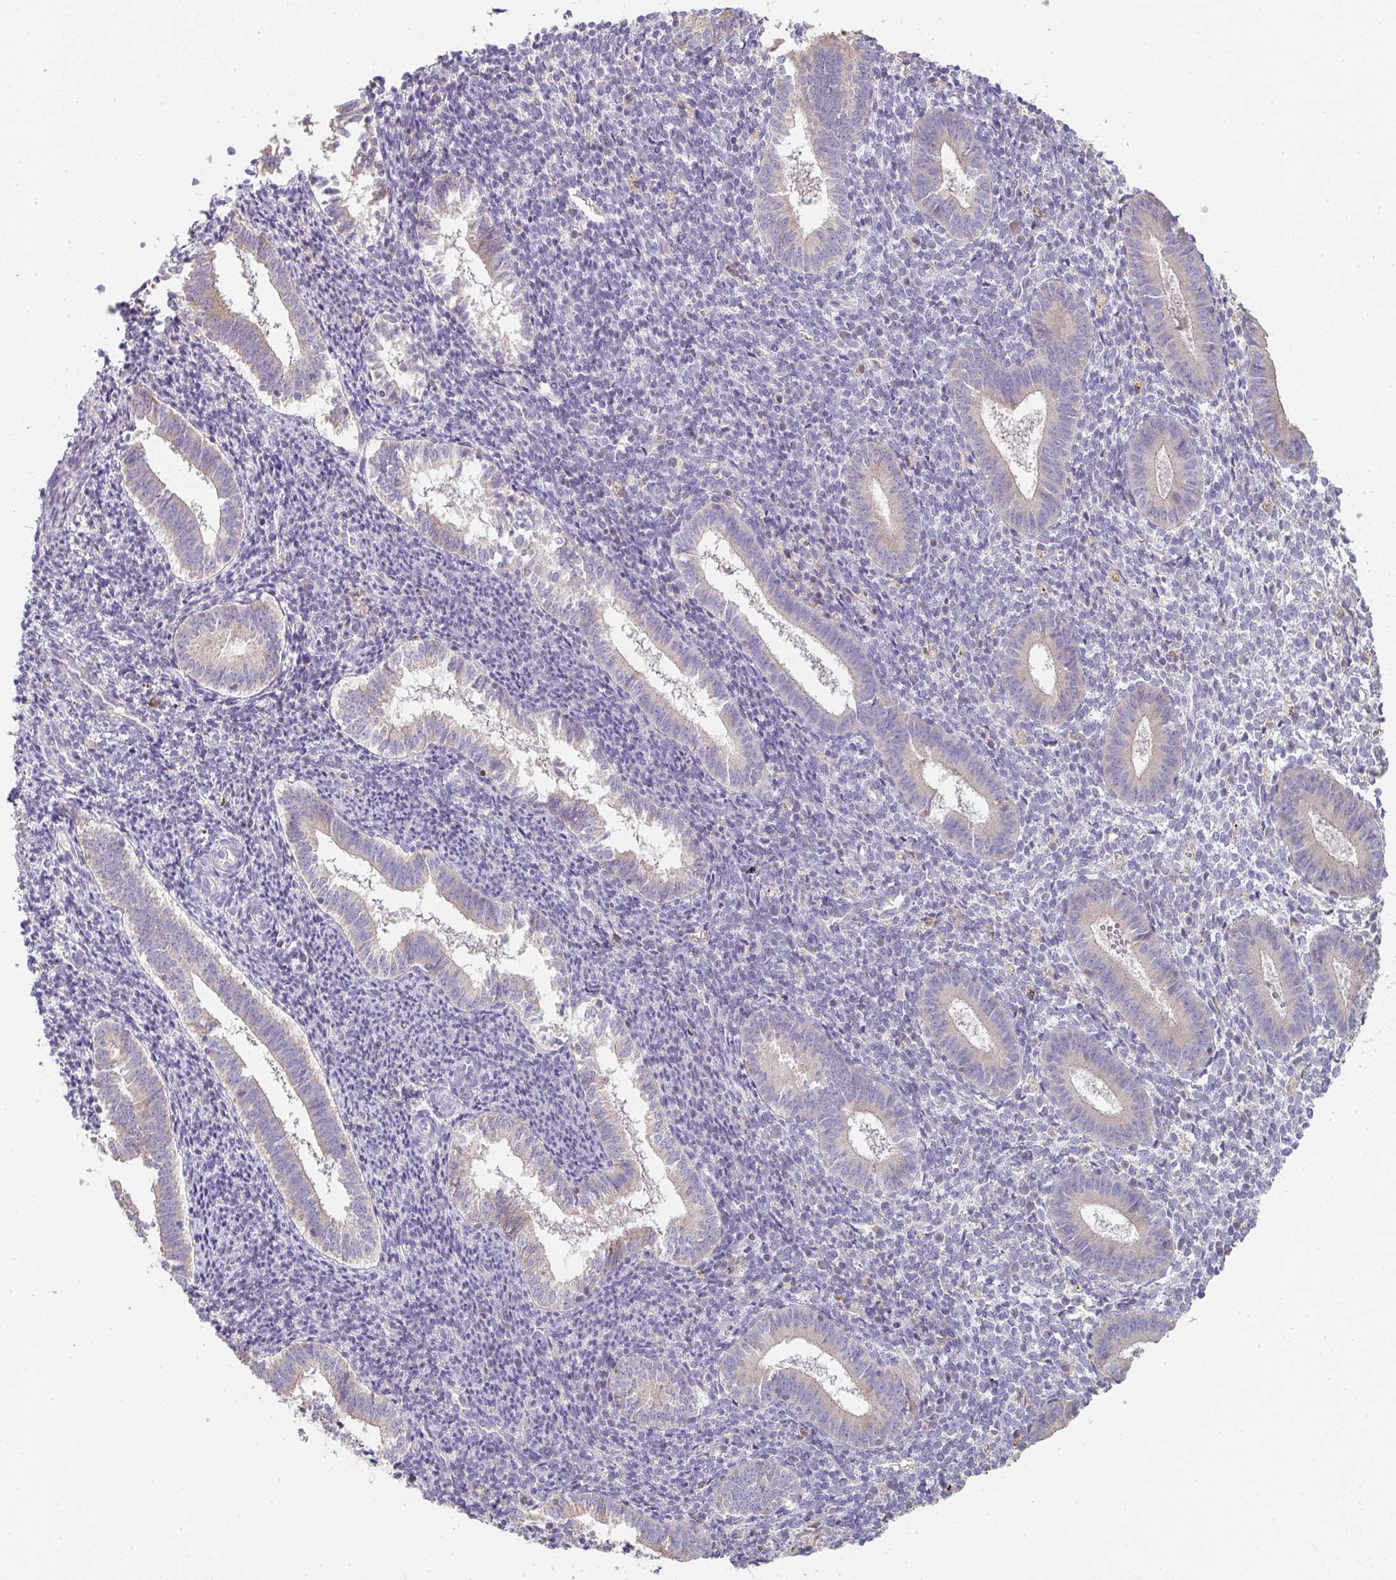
{"staining": {"intensity": "negative", "quantity": "none", "location": "none"}, "tissue": "endometrium", "cell_type": "Cells in endometrial stroma", "image_type": "normal", "snomed": [{"axis": "morphology", "description": "Normal tissue, NOS"}, {"axis": "topography", "description": "Endometrium"}], "caption": "Immunohistochemical staining of benign human endometrium demonstrates no significant expression in cells in endometrial stroma. Nuclei are stained in blue.", "gene": "ZNF215", "patient": {"sex": "female", "age": 25}}